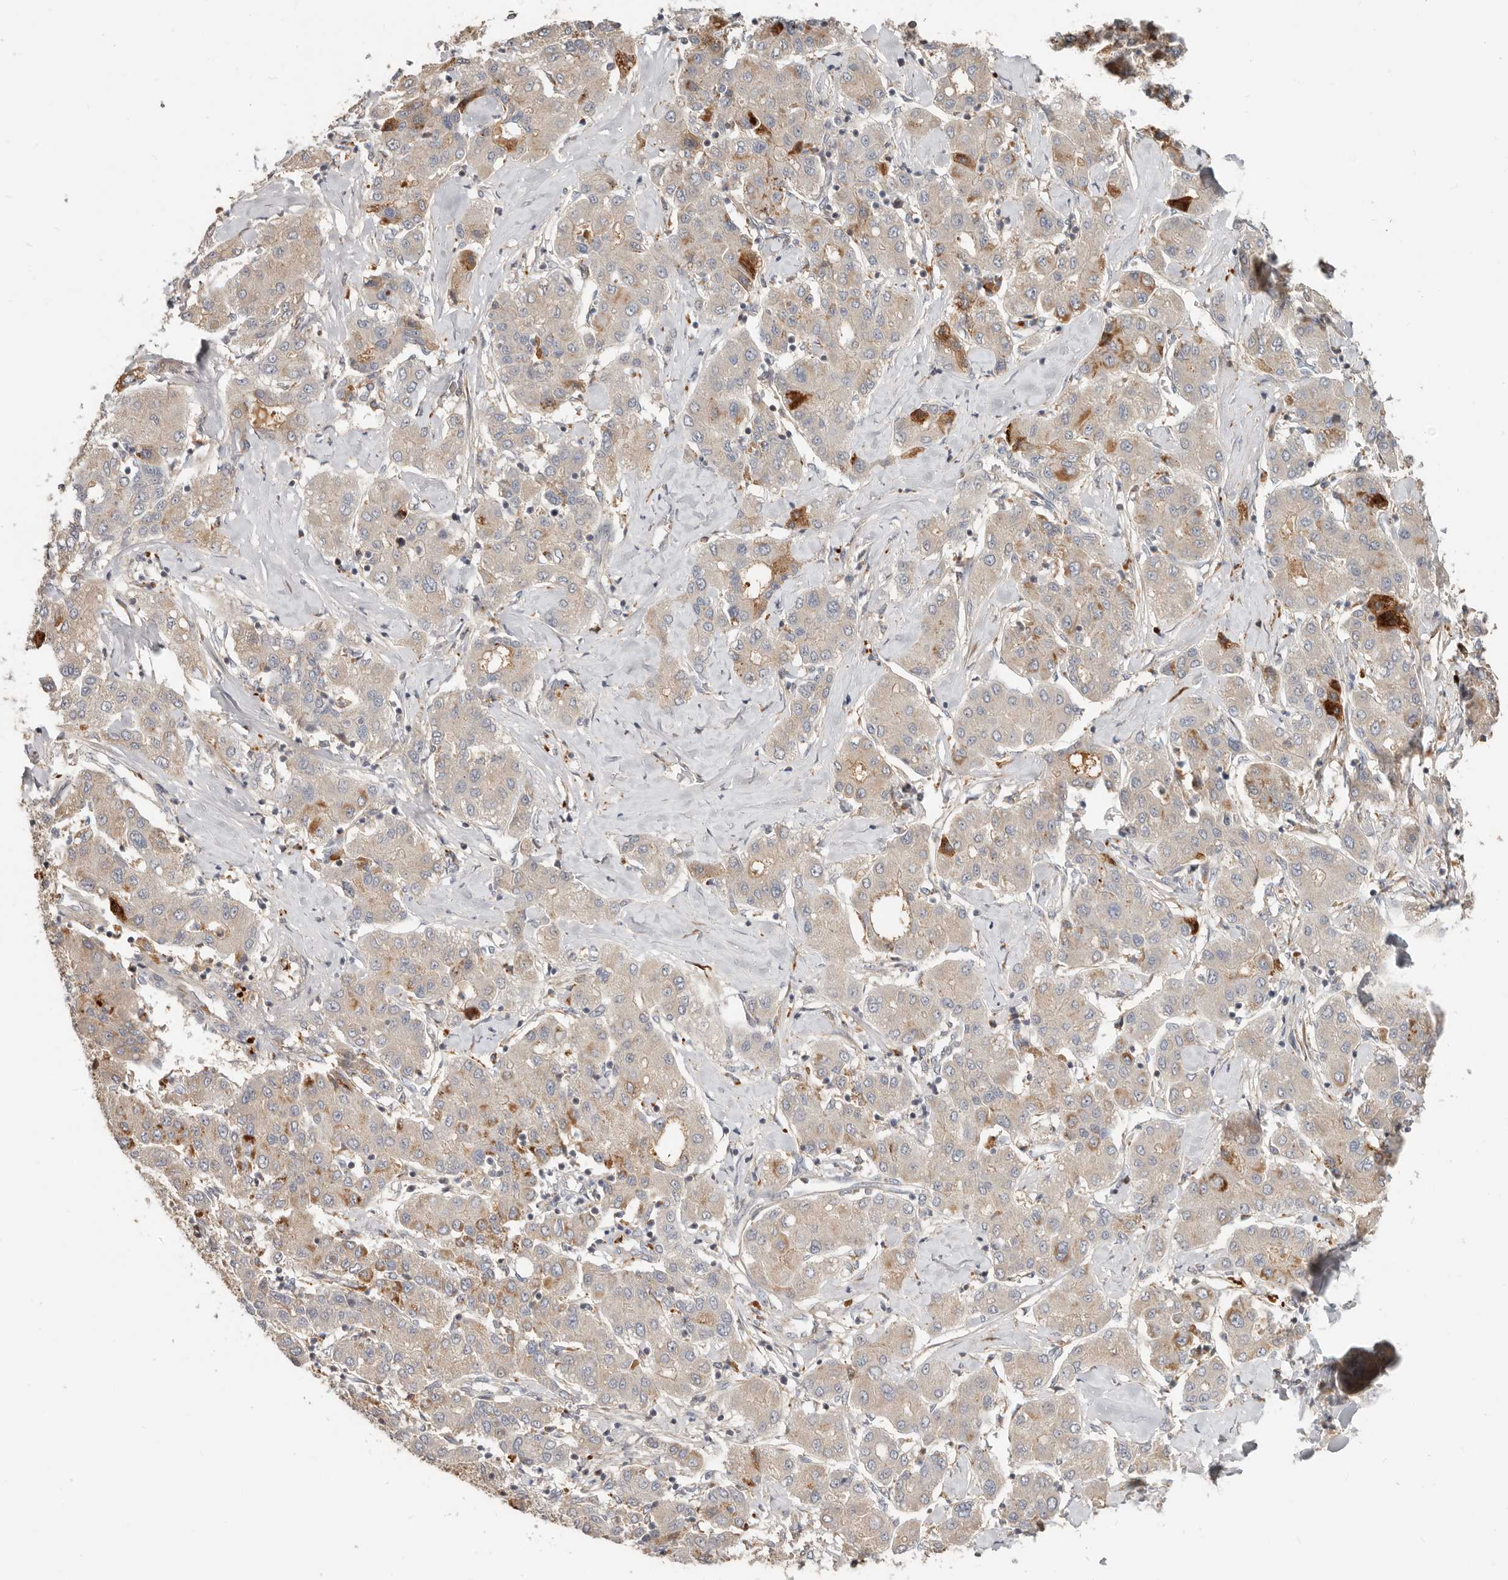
{"staining": {"intensity": "moderate", "quantity": "<25%", "location": "cytoplasmic/membranous"}, "tissue": "liver cancer", "cell_type": "Tumor cells", "image_type": "cancer", "snomed": [{"axis": "morphology", "description": "Carcinoma, Hepatocellular, NOS"}, {"axis": "topography", "description": "Liver"}], "caption": "Tumor cells show low levels of moderate cytoplasmic/membranous expression in about <25% of cells in human liver hepatocellular carcinoma.", "gene": "MTFR2", "patient": {"sex": "male", "age": 65}}